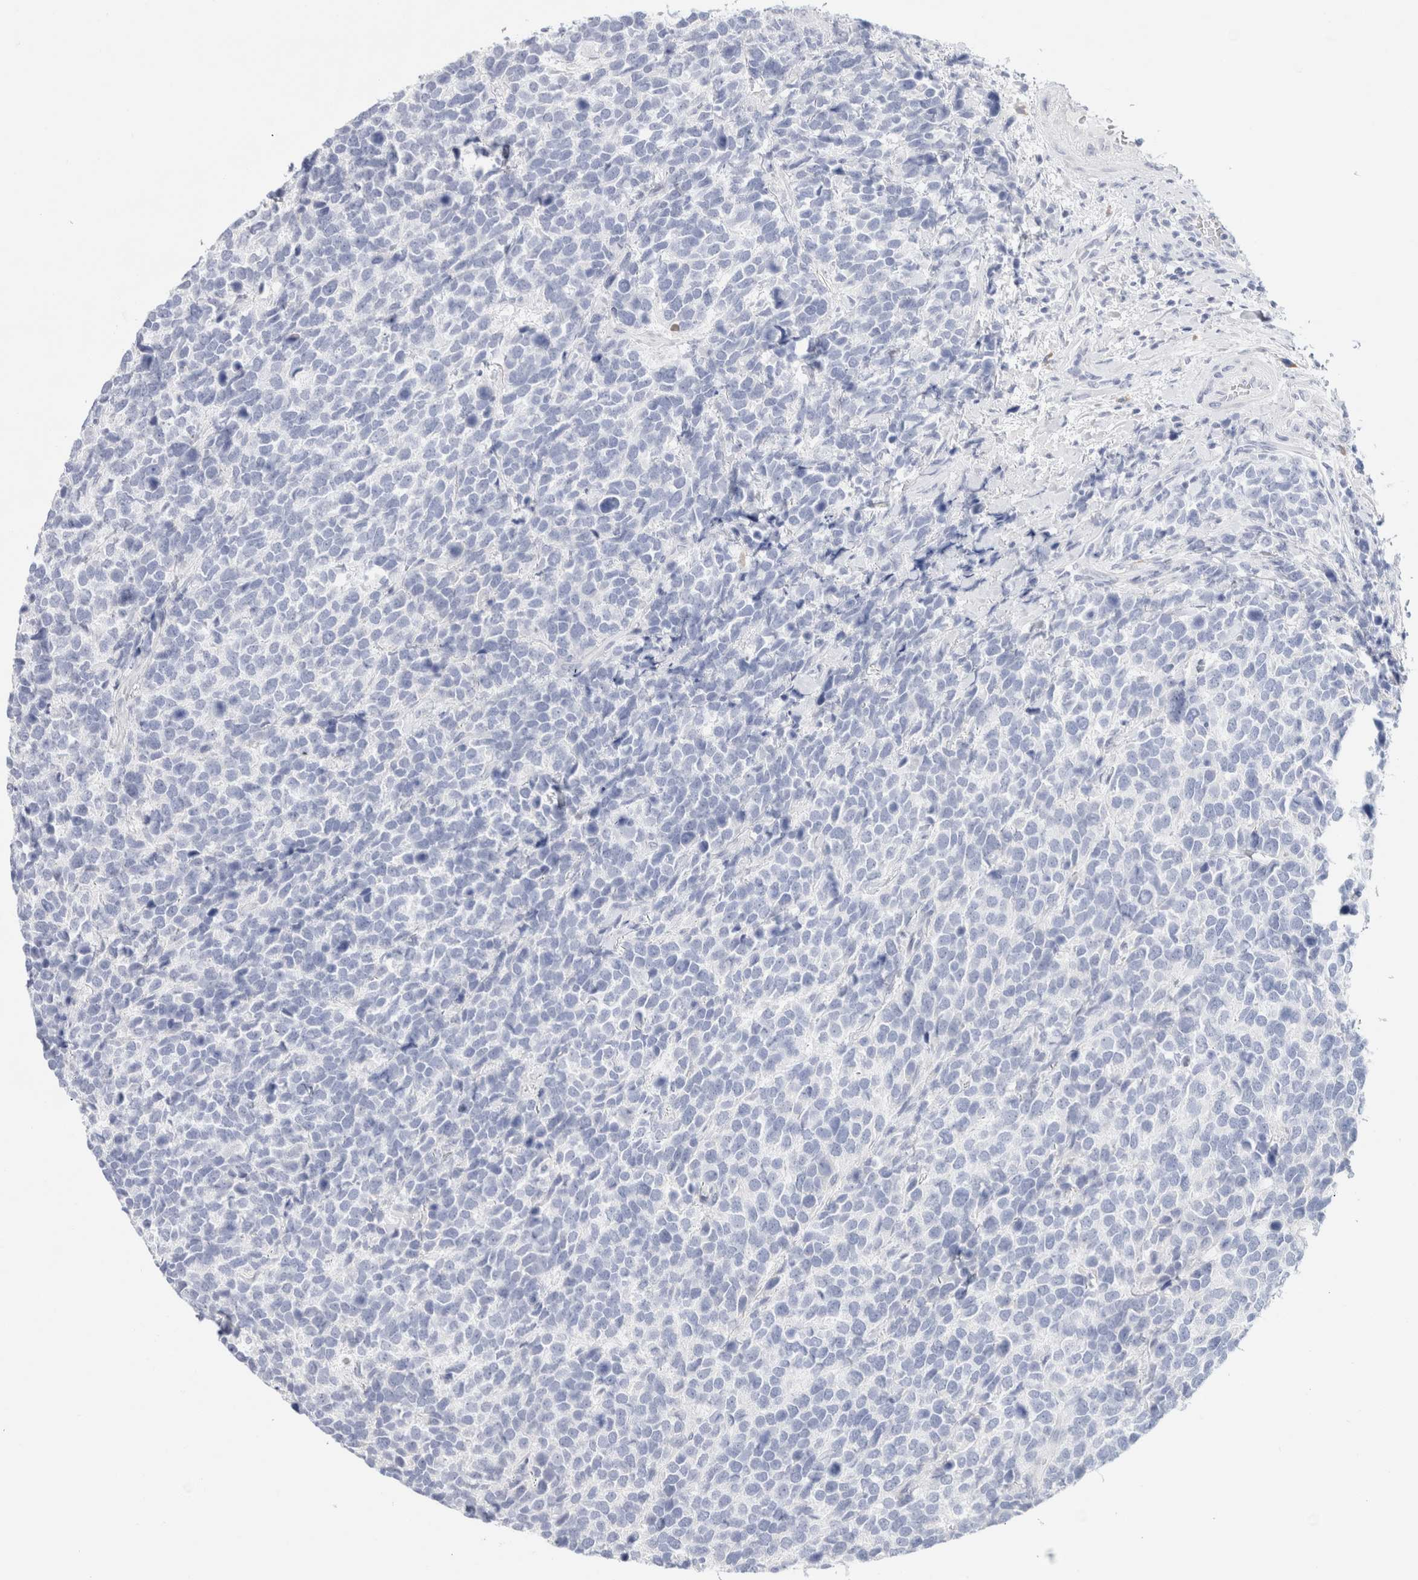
{"staining": {"intensity": "negative", "quantity": "none", "location": "none"}, "tissue": "urothelial cancer", "cell_type": "Tumor cells", "image_type": "cancer", "snomed": [{"axis": "morphology", "description": "Urothelial carcinoma, High grade"}, {"axis": "topography", "description": "Urinary bladder"}], "caption": "A histopathology image of human urothelial cancer is negative for staining in tumor cells.", "gene": "GADD45G", "patient": {"sex": "female", "age": 82}}